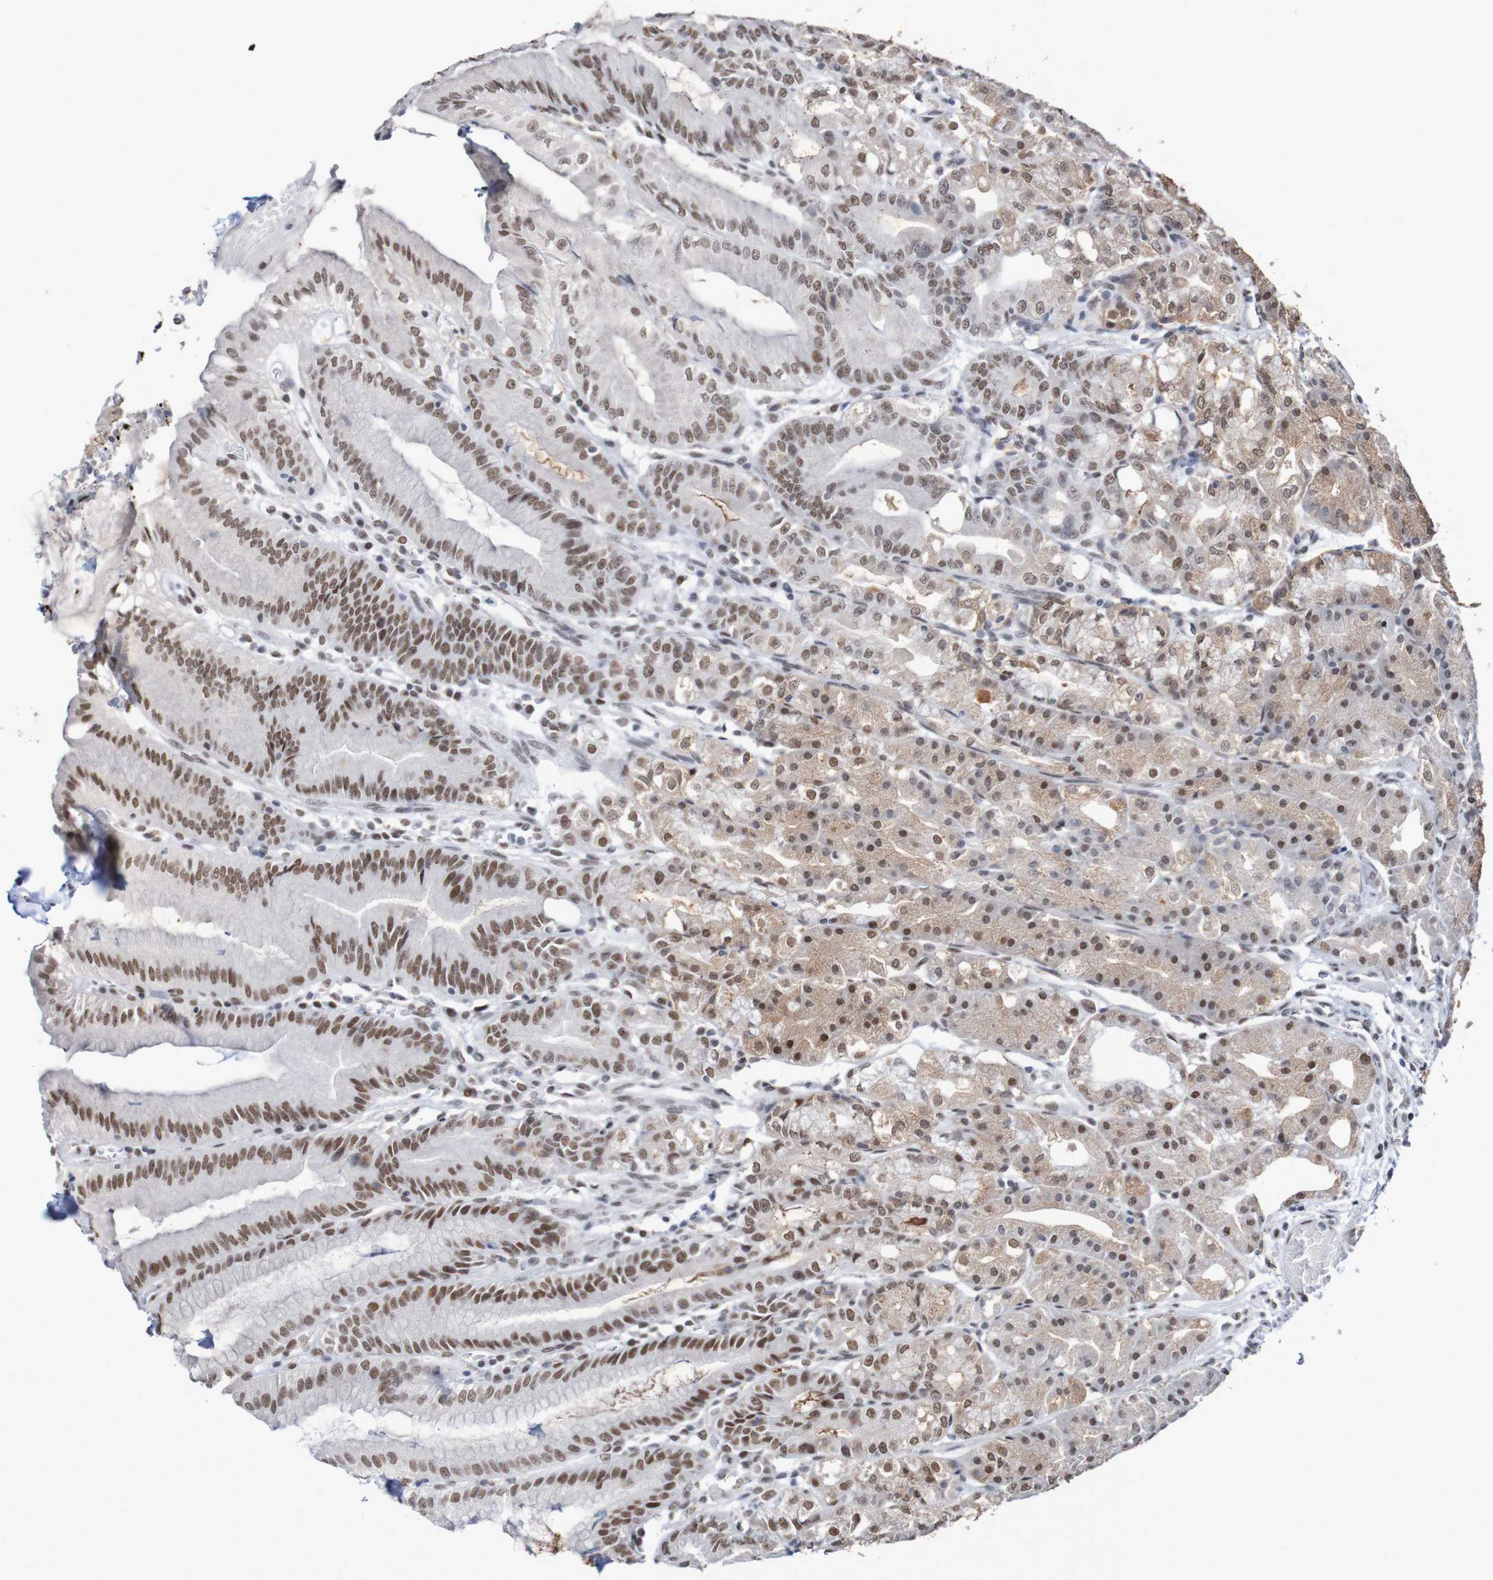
{"staining": {"intensity": "strong", "quantity": ">75%", "location": "cytoplasmic/membranous,nuclear"}, "tissue": "stomach", "cell_type": "Glandular cells", "image_type": "normal", "snomed": [{"axis": "morphology", "description": "Normal tissue, NOS"}, {"axis": "topography", "description": "Stomach, lower"}], "caption": "Immunohistochemistry (IHC) of normal stomach shows high levels of strong cytoplasmic/membranous,nuclear expression in about >75% of glandular cells.", "gene": "MRTFB", "patient": {"sex": "male", "age": 71}}